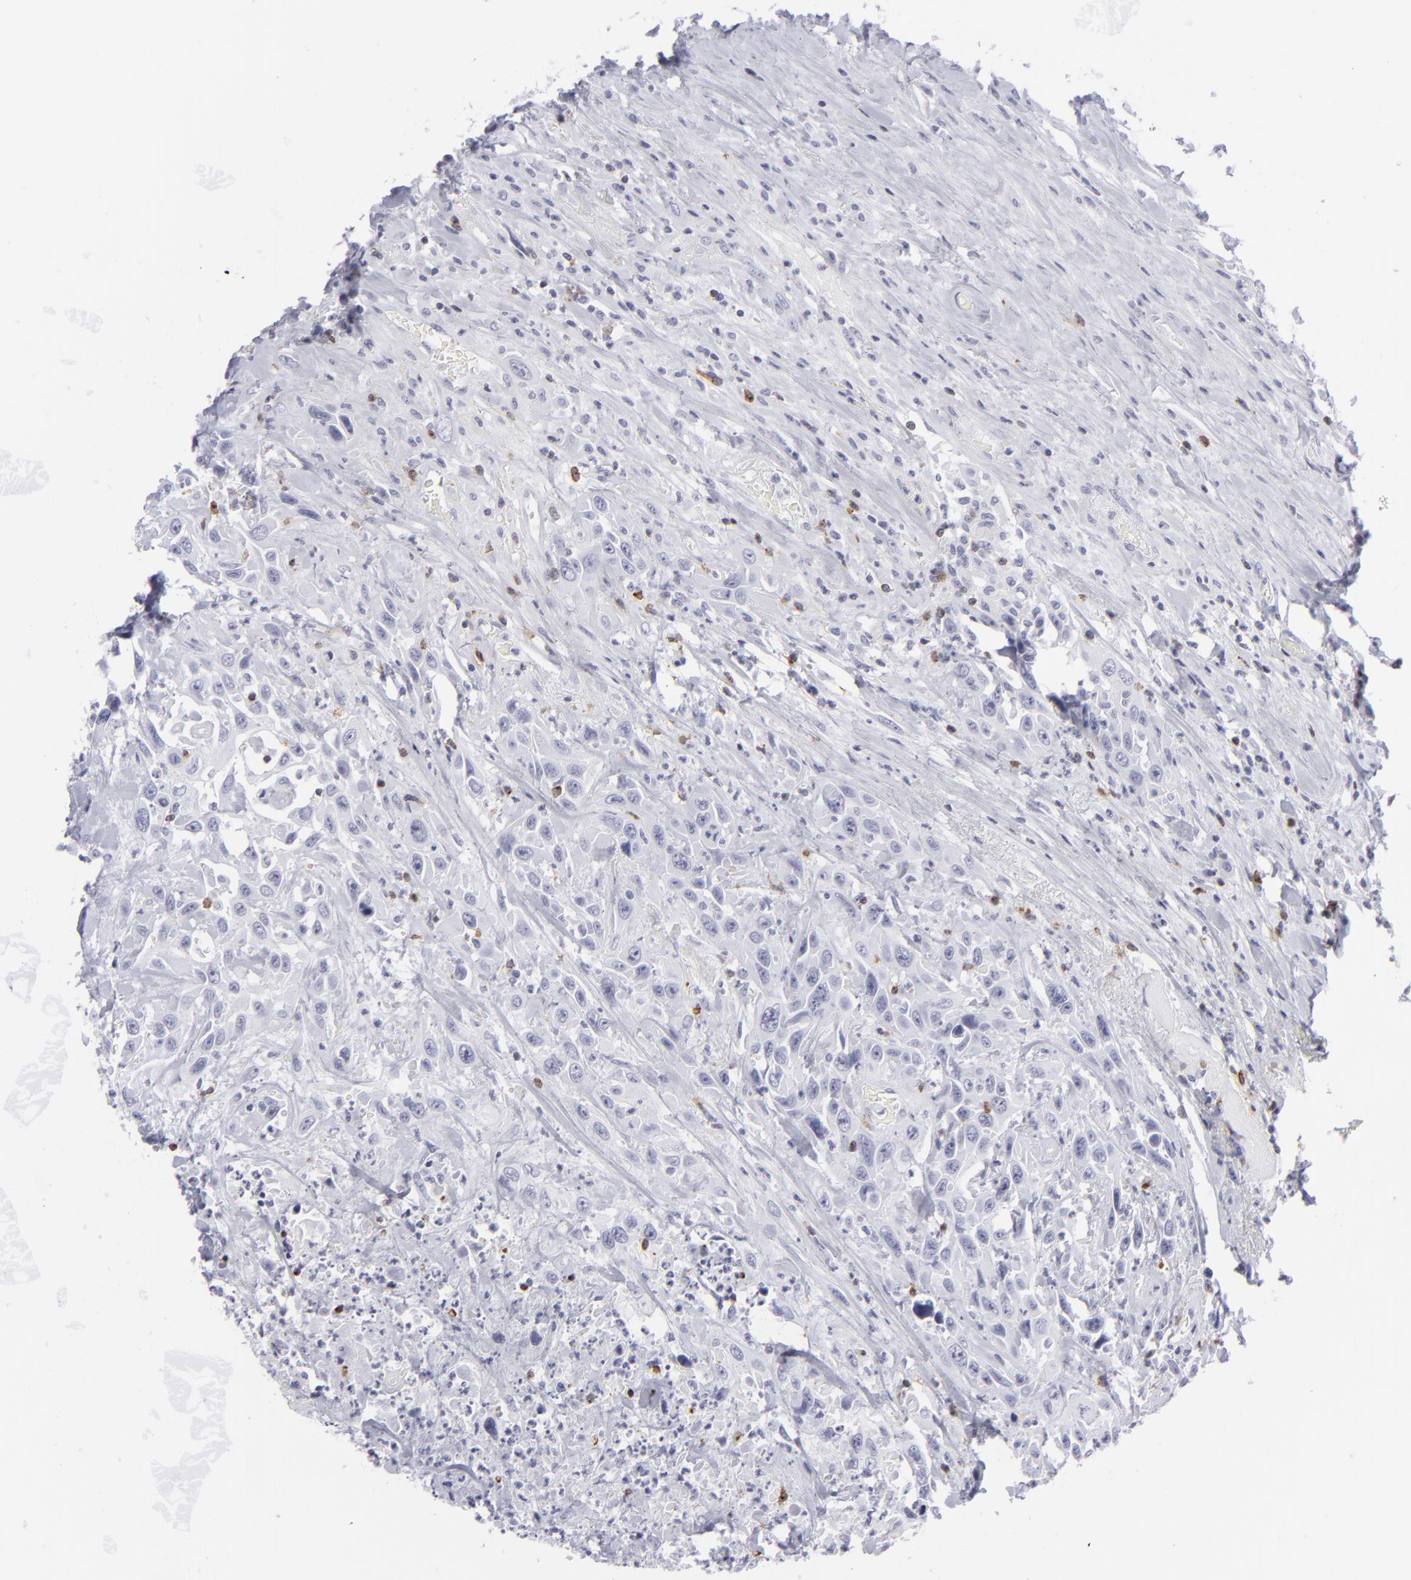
{"staining": {"intensity": "negative", "quantity": "none", "location": "none"}, "tissue": "urothelial cancer", "cell_type": "Tumor cells", "image_type": "cancer", "snomed": [{"axis": "morphology", "description": "Urothelial carcinoma, High grade"}, {"axis": "topography", "description": "Urinary bladder"}], "caption": "Image shows no protein staining in tumor cells of urothelial cancer tissue.", "gene": "CD7", "patient": {"sex": "female", "age": 84}}